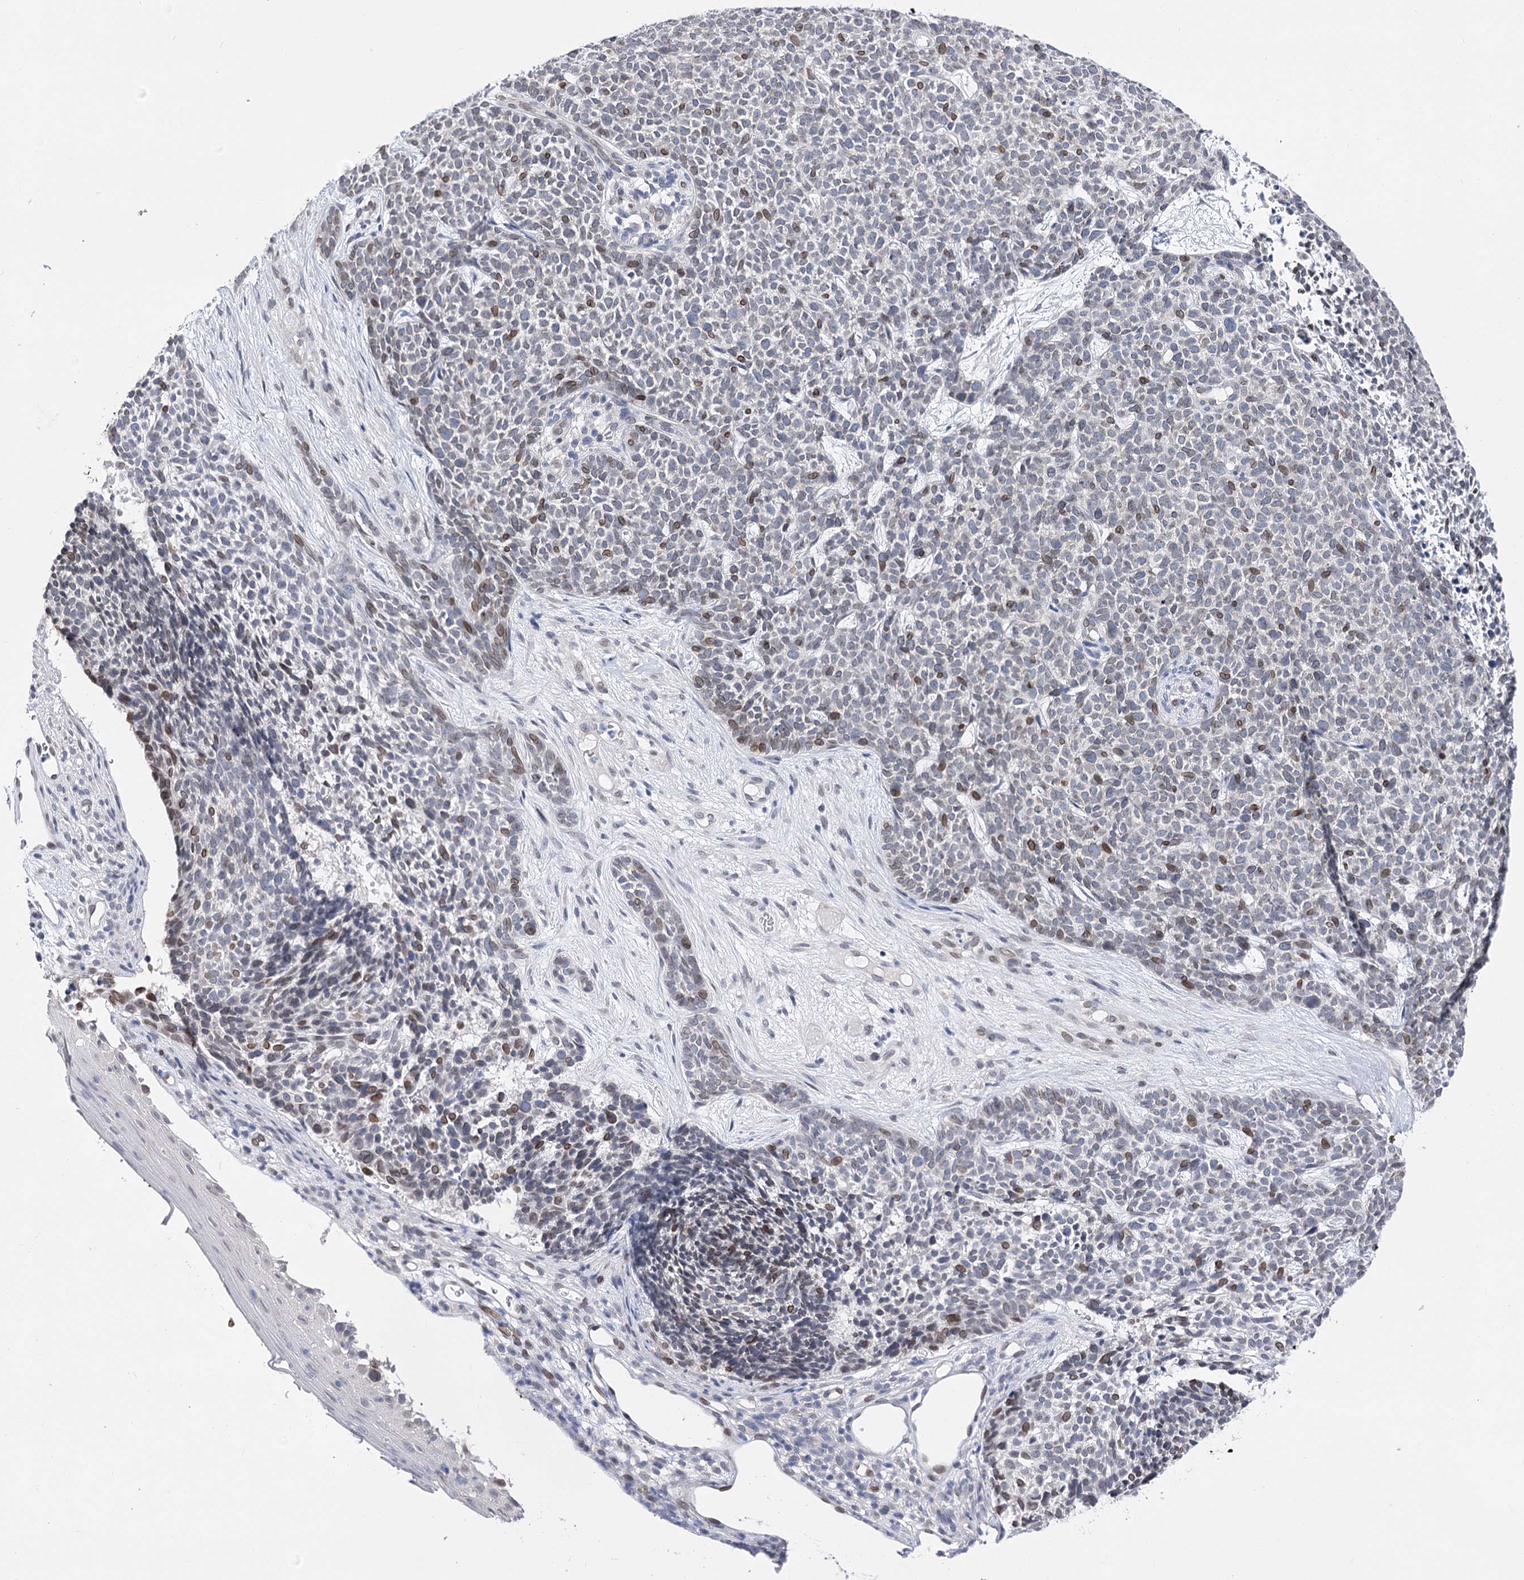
{"staining": {"intensity": "moderate", "quantity": "<25%", "location": "cytoplasmic/membranous,nuclear"}, "tissue": "skin cancer", "cell_type": "Tumor cells", "image_type": "cancer", "snomed": [{"axis": "morphology", "description": "Basal cell carcinoma"}, {"axis": "topography", "description": "Skin"}], "caption": "IHC photomicrograph of human skin cancer (basal cell carcinoma) stained for a protein (brown), which exhibits low levels of moderate cytoplasmic/membranous and nuclear expression in about <25% of tumor cells.", "gene": "TMEM201", "patient": {"sex": "female", "age": 84}}